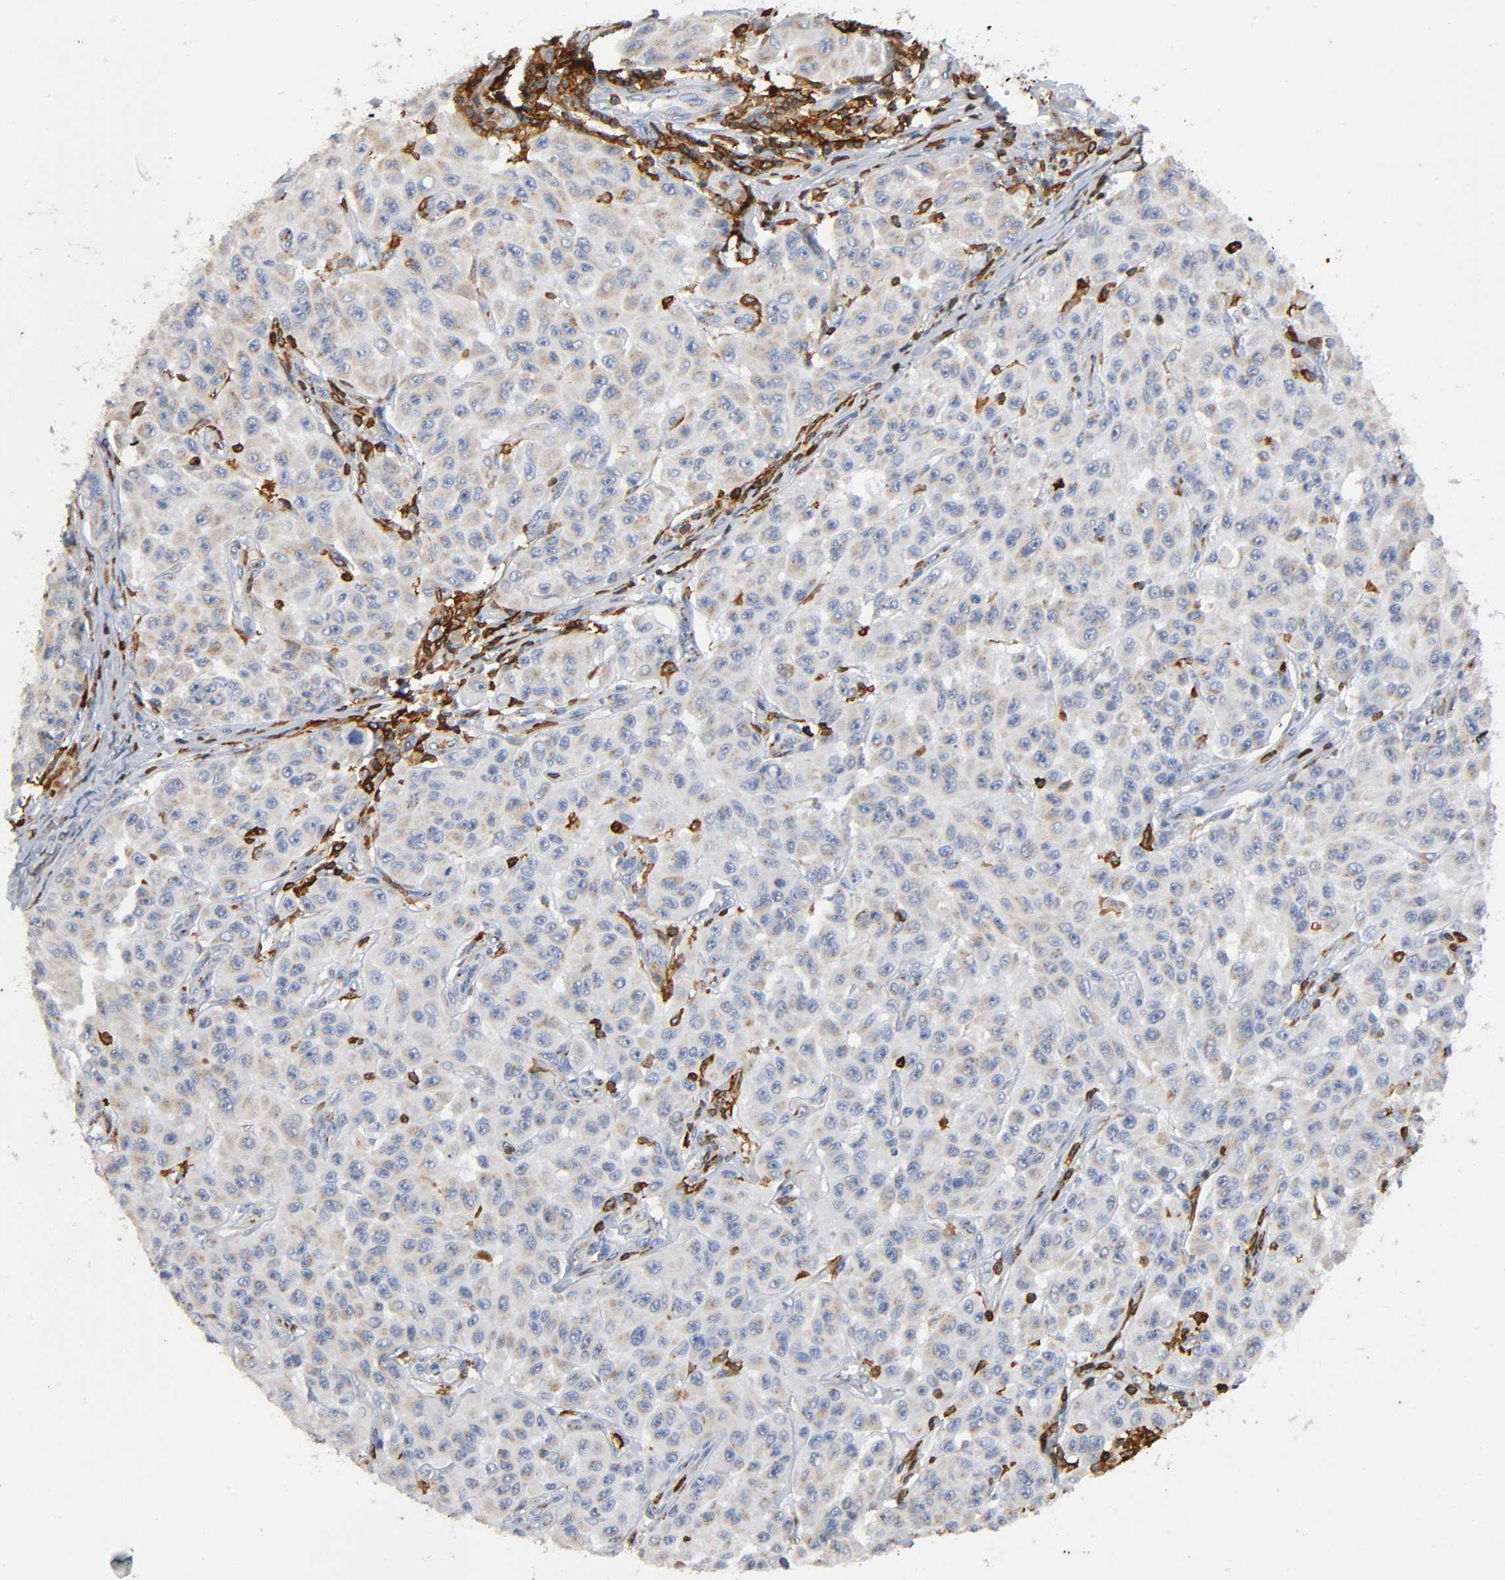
{"staining": {"intensity": "moderate", "quantity": "25%-75%", "location": "cytoplasmic/membranous"}, "tissue": "melanoma", "cell_type": "Tumor cells", "image_type": "cancer", "snomed": [{"axis": "morphology", "description": "Malignant melanoma, NOS"}, {"axis": "topography", "description": "Skin"}], "caption": "A medium amount of moderate cytoplasmic/membranous positivity is identified in about 25%-75% of tumor cells in malignant melanoma tissue.", "gene": "CAPN10", "patient": {"sex": "male", "age": 30}}